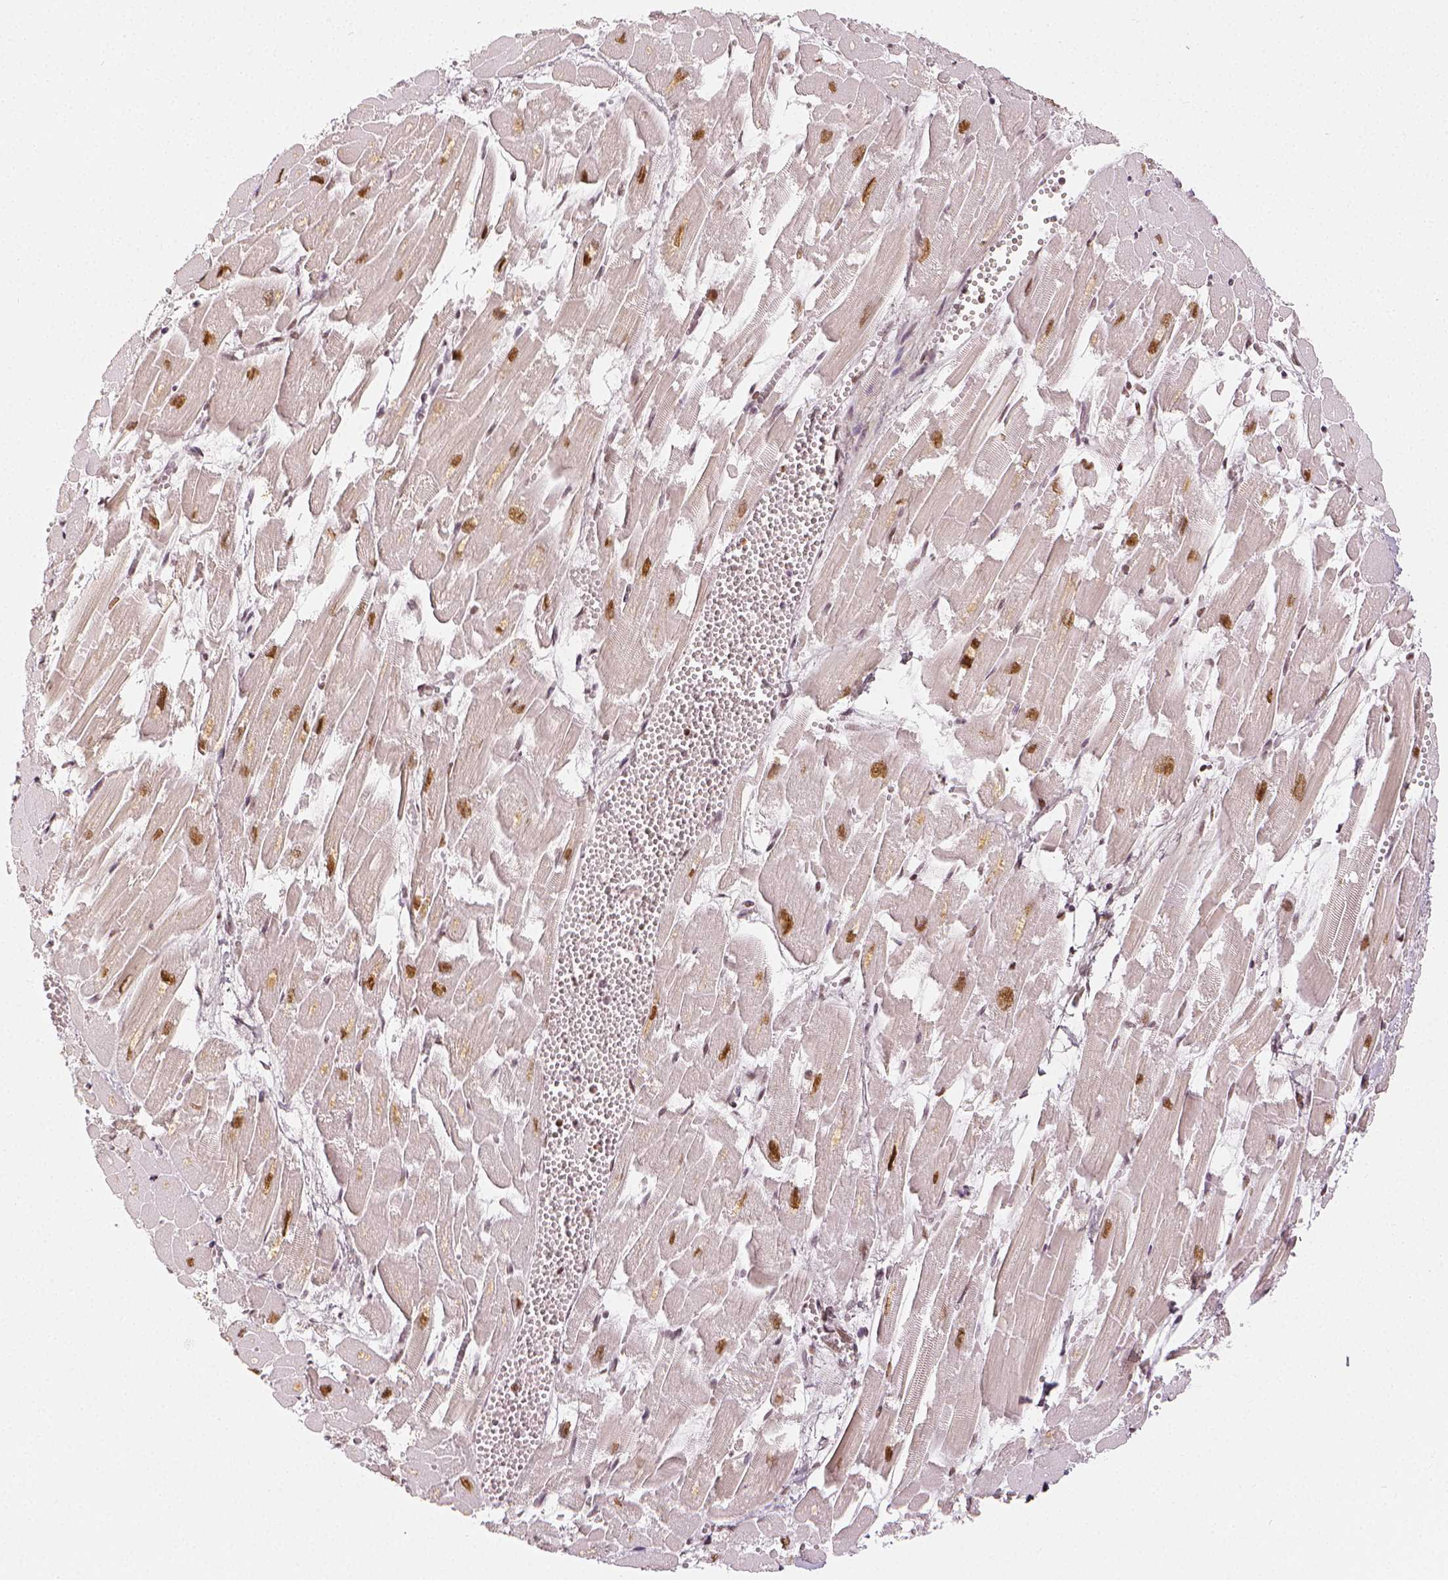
{"staining": {"intensity": "moderate", "quantity": ">75%", "location": "nuclear"}, "tissue": "heart muscle", "cell_type": "Cardiomyocytes", "image_type": "normal", "snomed": [{"axis": "morphology", "description": "Normal tissue, NOS"}, {"axis": "topography", "description": "Heart"}], "caption": "Cardiomyocytes show medium levels of moderate nuclear positivity in about >75% of cells in benign heart muscle. (IHC, brightfield microscopy, high magnification).", "gene": "KDM5B", "patient": {"sex": "female", "age": 52}}